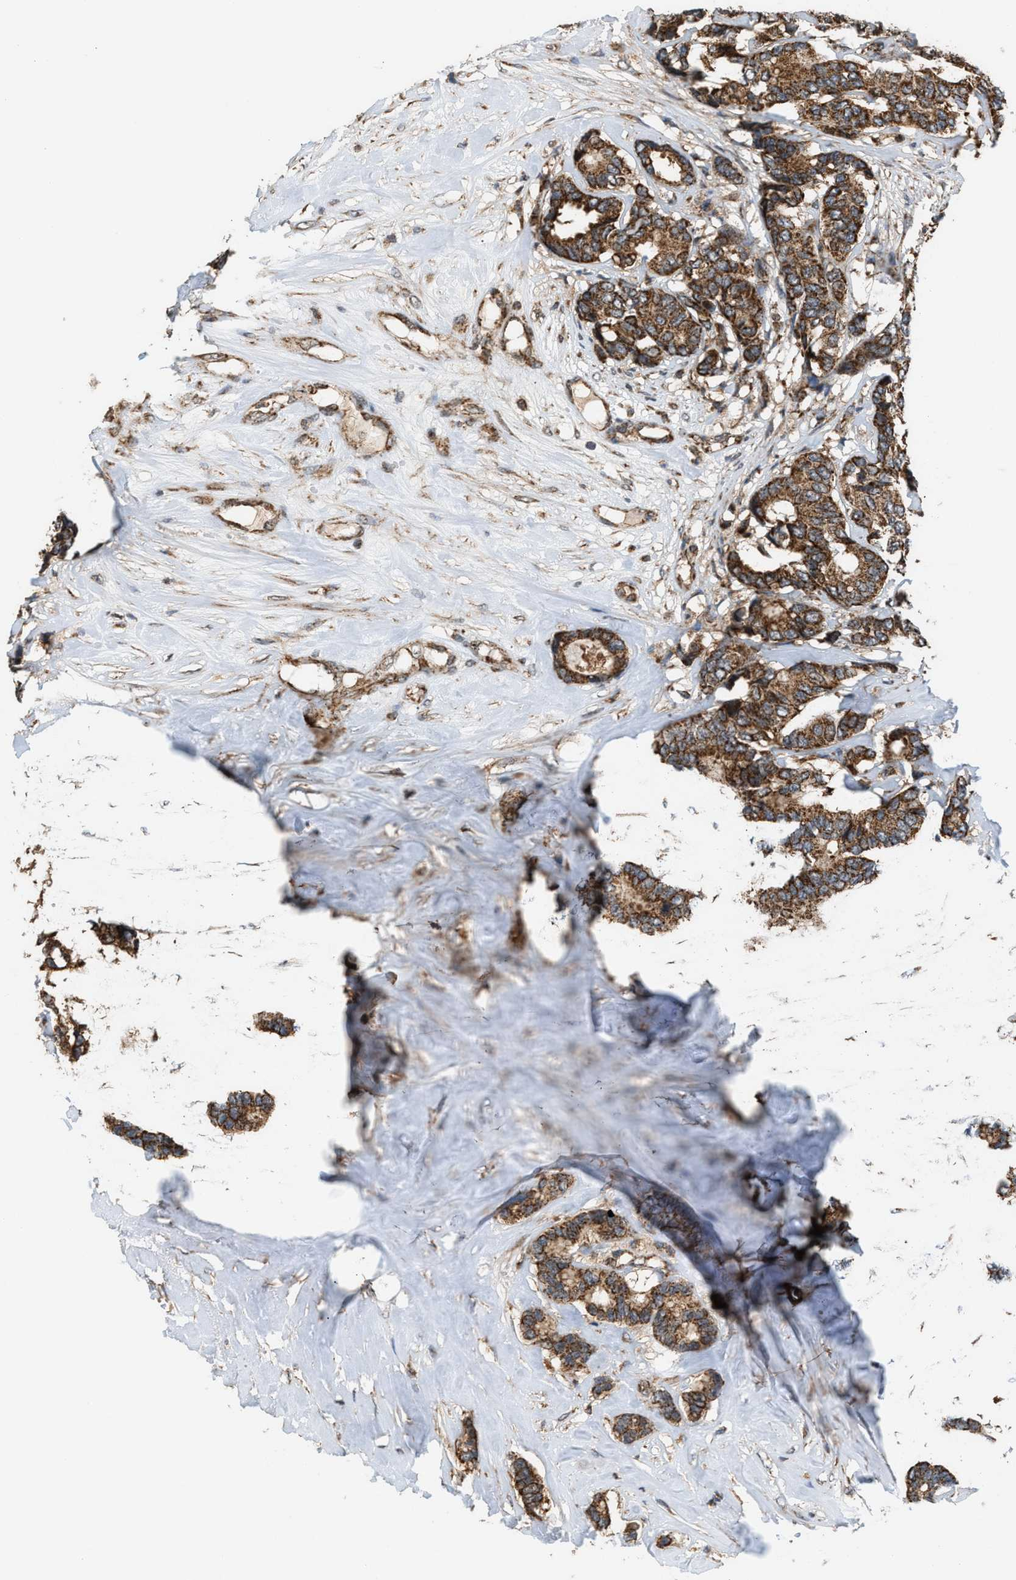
{"staining": {"intensity": "moderate", "quantity": ">75%", "location": "cytoplasmic/membranous"}, "tissue": "breast cancer", "cell_type": "Tumor cells", "image_type": "cancer", "snomed": [{"axis": "morphology", "description": "Duct carcinoma"}, {"axis": "topography", "description": "Breast"}], "caption": "DAB (3,3'-diaminobenzidine) immunohistochemical staining of human breast intraductal carcinoma reveals moderate cytoplasmic/membranous protein staining in approximately >75% of tumor cells.", "gene": "SGSM2", "patient": {"sex": "female", "age": 87}}